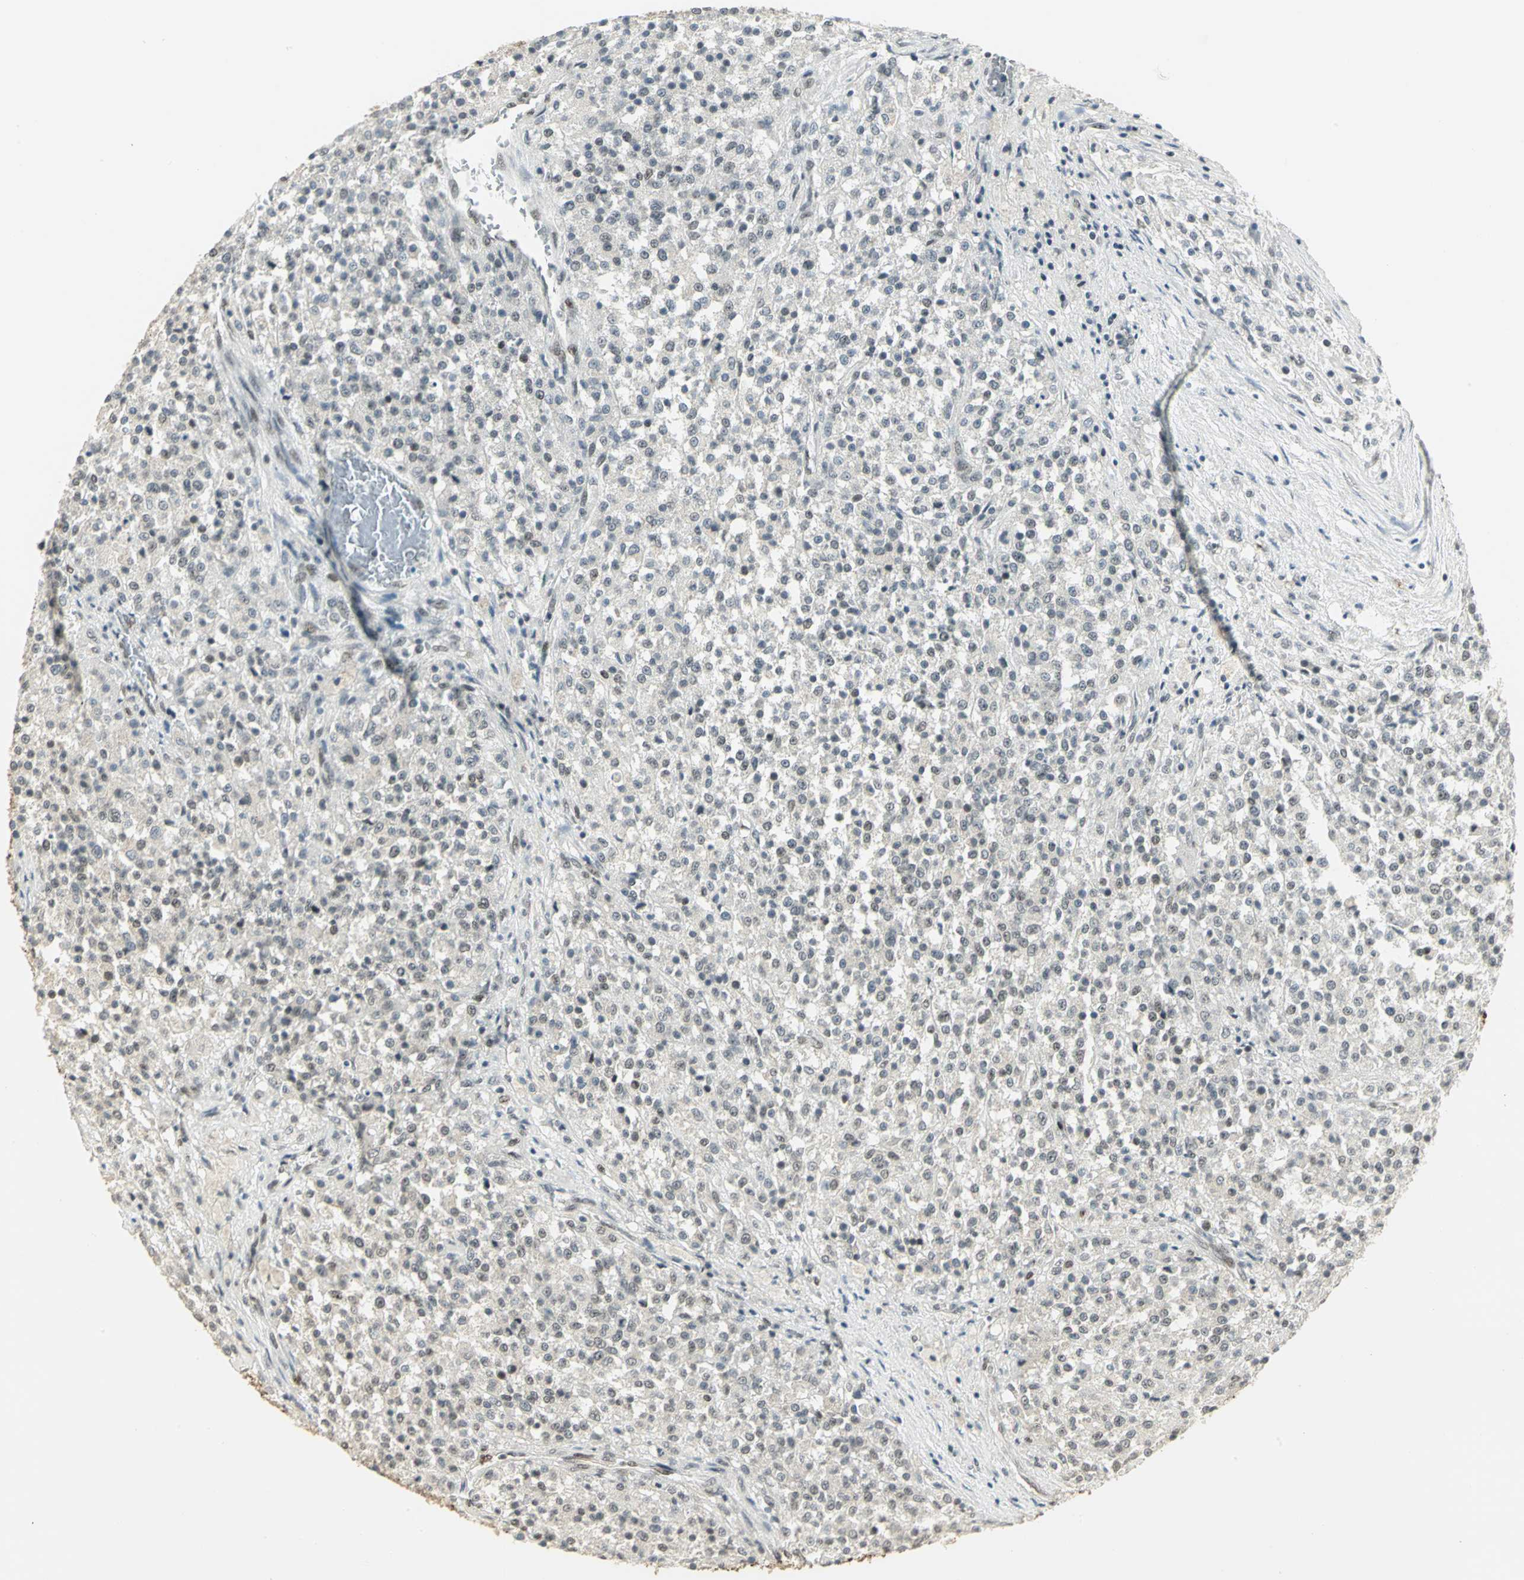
{"staining": {"intensity": "weak", "quantity": "25%-75%", "location": "nuclear"}, "tissue": "testis cancer", "cell_type": "Tumor cells", "image_type": "cancer", "snomed": [{"axis": "morphology", "description": "Seminoma, NOS"}, {"axis": "topography", "description": "Testis"}], "caption": "Weak nuclear protein positivity is present in about 25%-75% of tumor cells in testis cancer.", "gene": "CBX3", "patient": {"sex": "male", "age": 59}}